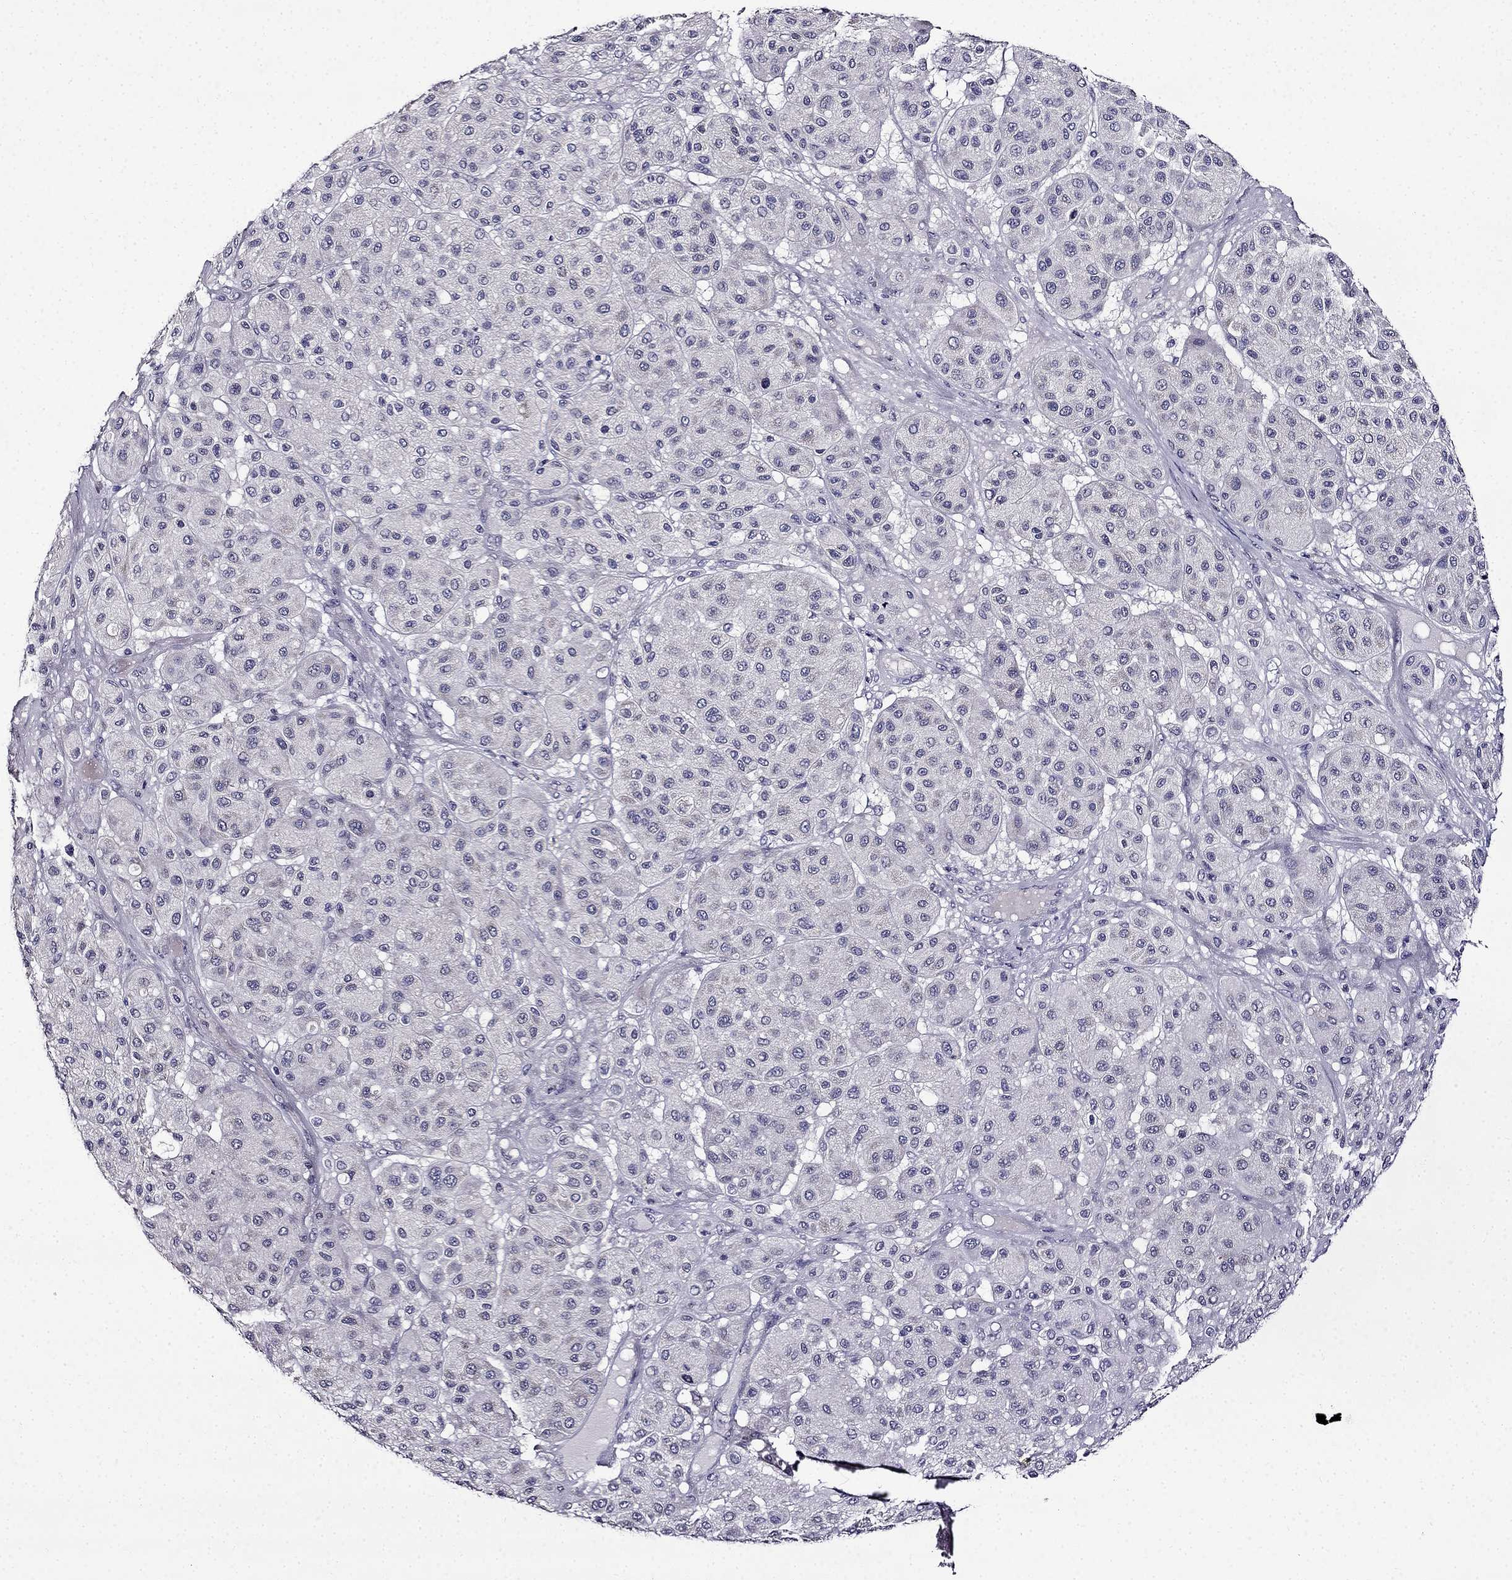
{"staining": {"intensity": "negative", "quantity": "none", "location": "none"}, "tissue": "melanoma", "cell_type": "Tumor cells", "image_type": "cancer", "snomed": [{"axis": "morphology", "description": "Malignant melanoma, Metastatic site"}, {"axis": "topography", "description": "Smooth muscle"}], "caption": "This is a image of IHC staining of melanoma, which shows no expression in tumor cells.", "gene": "TMEM266", "patient": {"sex": "male", "age": 41}}